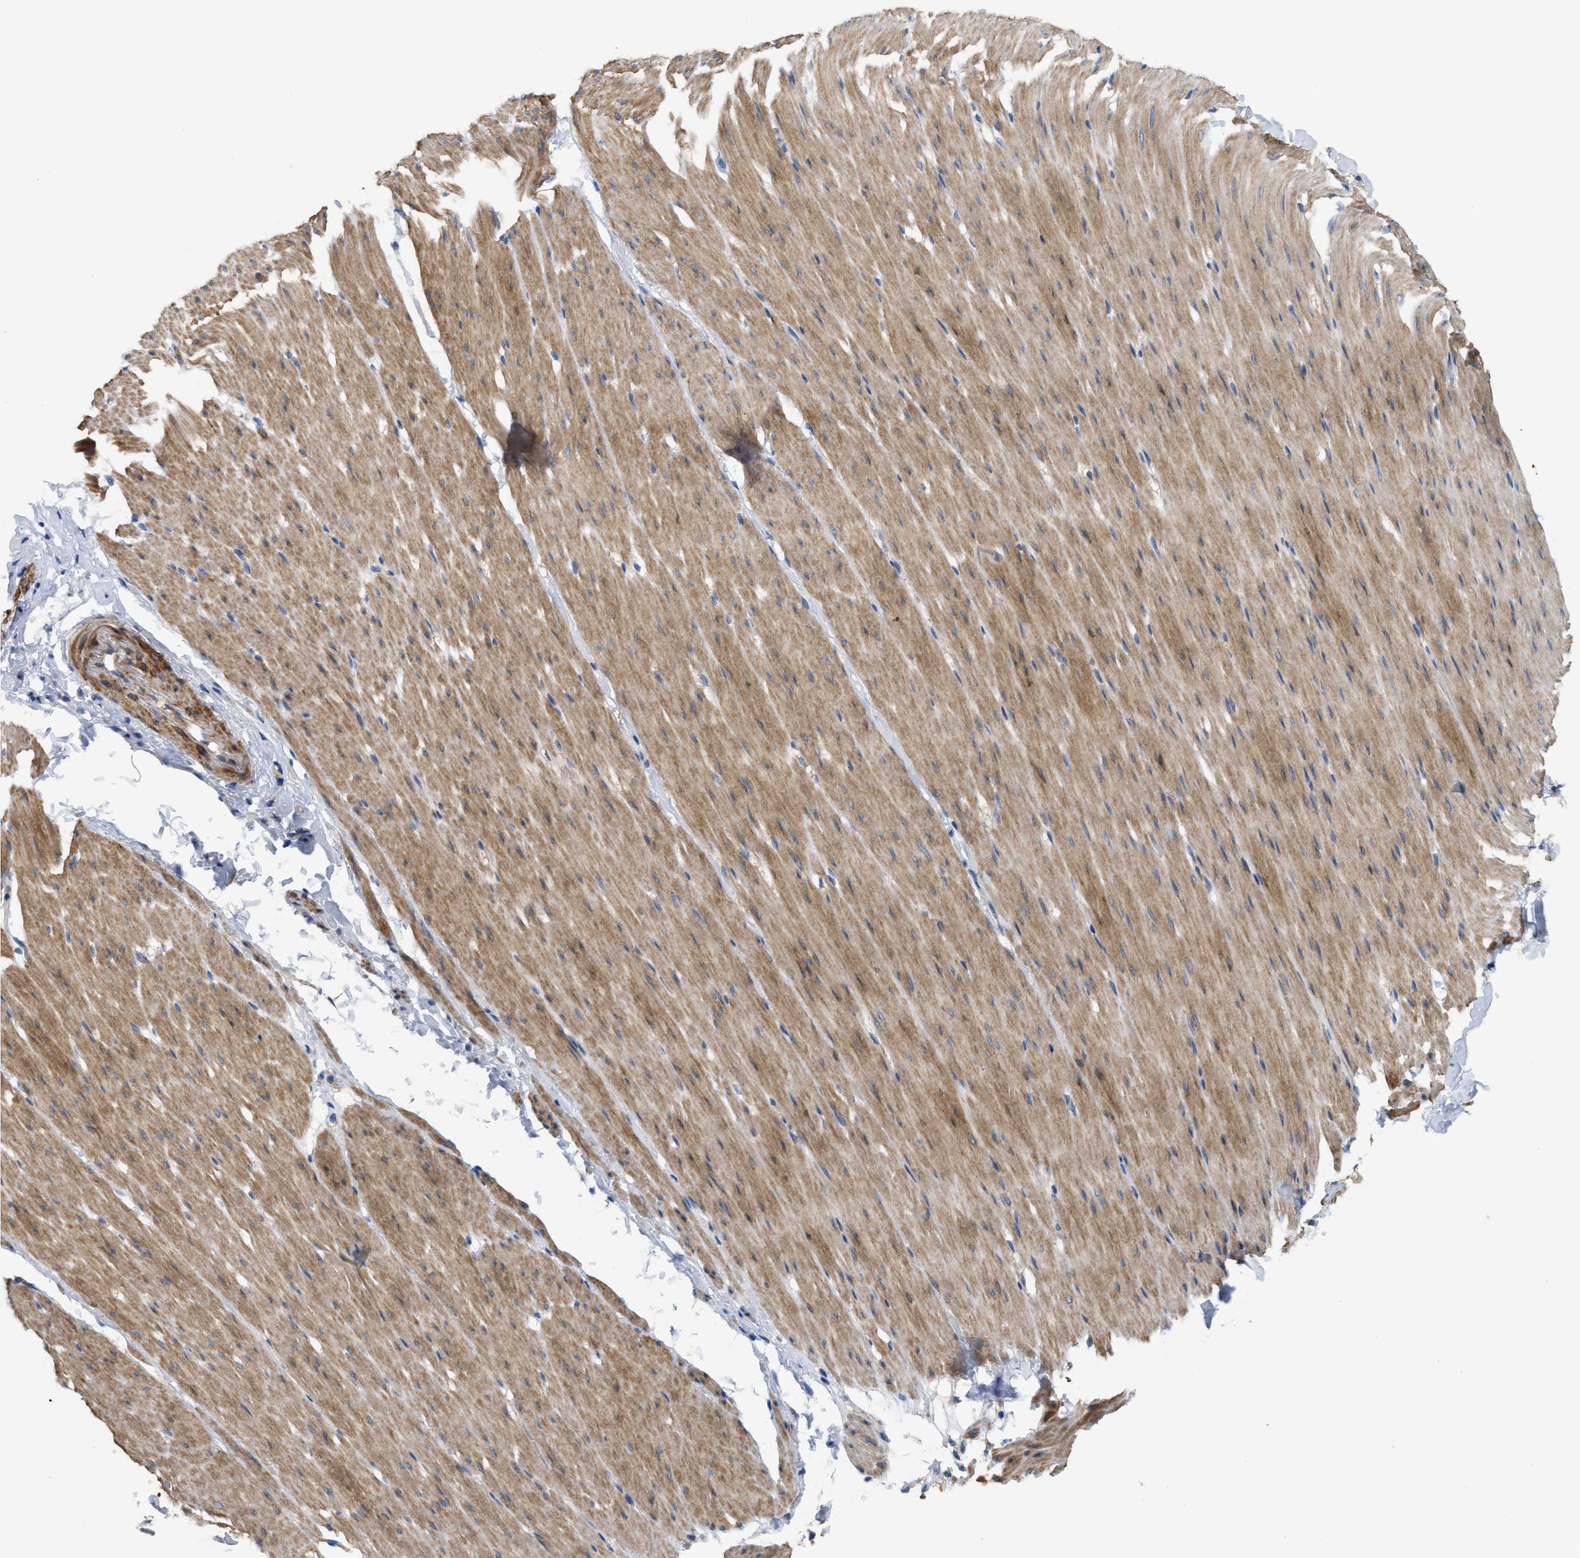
{"staining": {"intensity": "moderate", "quantity": ">75%", "location": "cytoplasmic/membranous"}, "tissue": "smooth muscle", "cell_type": "Smooth muscle cells", "image_type": "normal", "snomed": [{"axis": "morphology", "description": "Normal tissue, NOS"}, {"axis": "topography", "description": "Smooth muscle"}, {"axis": "topography", "description": "Colon"}], "caption": "Immunohistochemical staining of normal human smooth muscle displays moderate cytoplasmic/membranous protein staining in about >75% of smooth muscle cells.", "gene": "DHX58", "patient": {"sex": "male", "age": 67}}